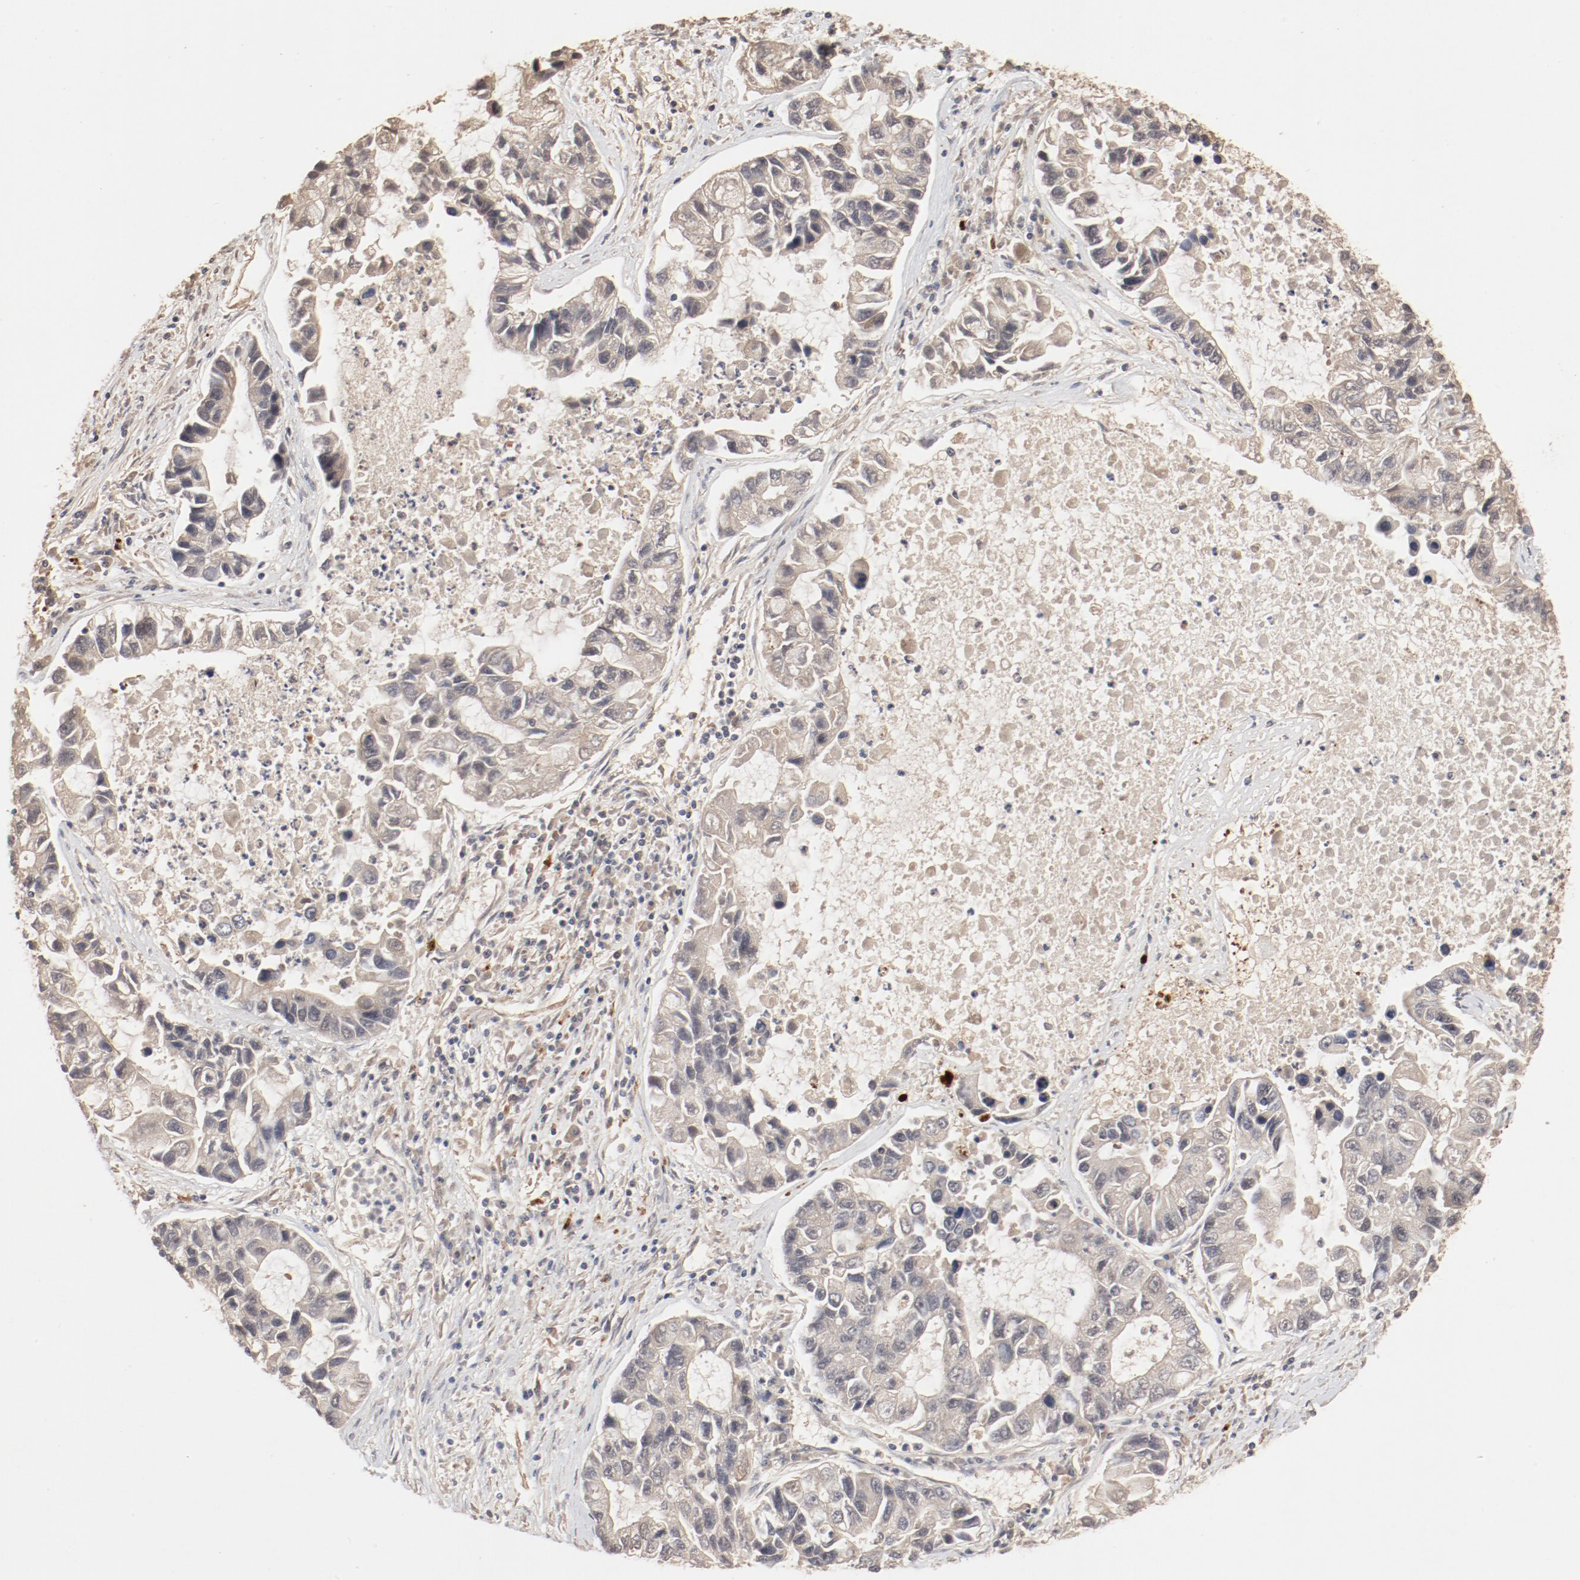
{"staining": {"intensity": "weak", "quantity": "25%-75%", "location": "cytoplasmic/membranous"}, "tissue": "lung cancer", "cell_type": "Tumor cells", "image_type": "cancer", "snomed": [{"axis": "morphology", "description": "Adenocarcinoma, NOS"}, {"axis": "topography", "description": "Lung"}], "caption": "Protein expression analysis of lung cancer shows weak cytoplasmic/membranous expression in approximately 25%-75% of tumor cells. The staining was performed using DAB (3,3'-diaminobenzidine), with brown indicating positive protein expression. Nuclei are stained blue with hematoxylin.", "gene": "IL3RA", "patient": {"sex": "female", "age": 51}}